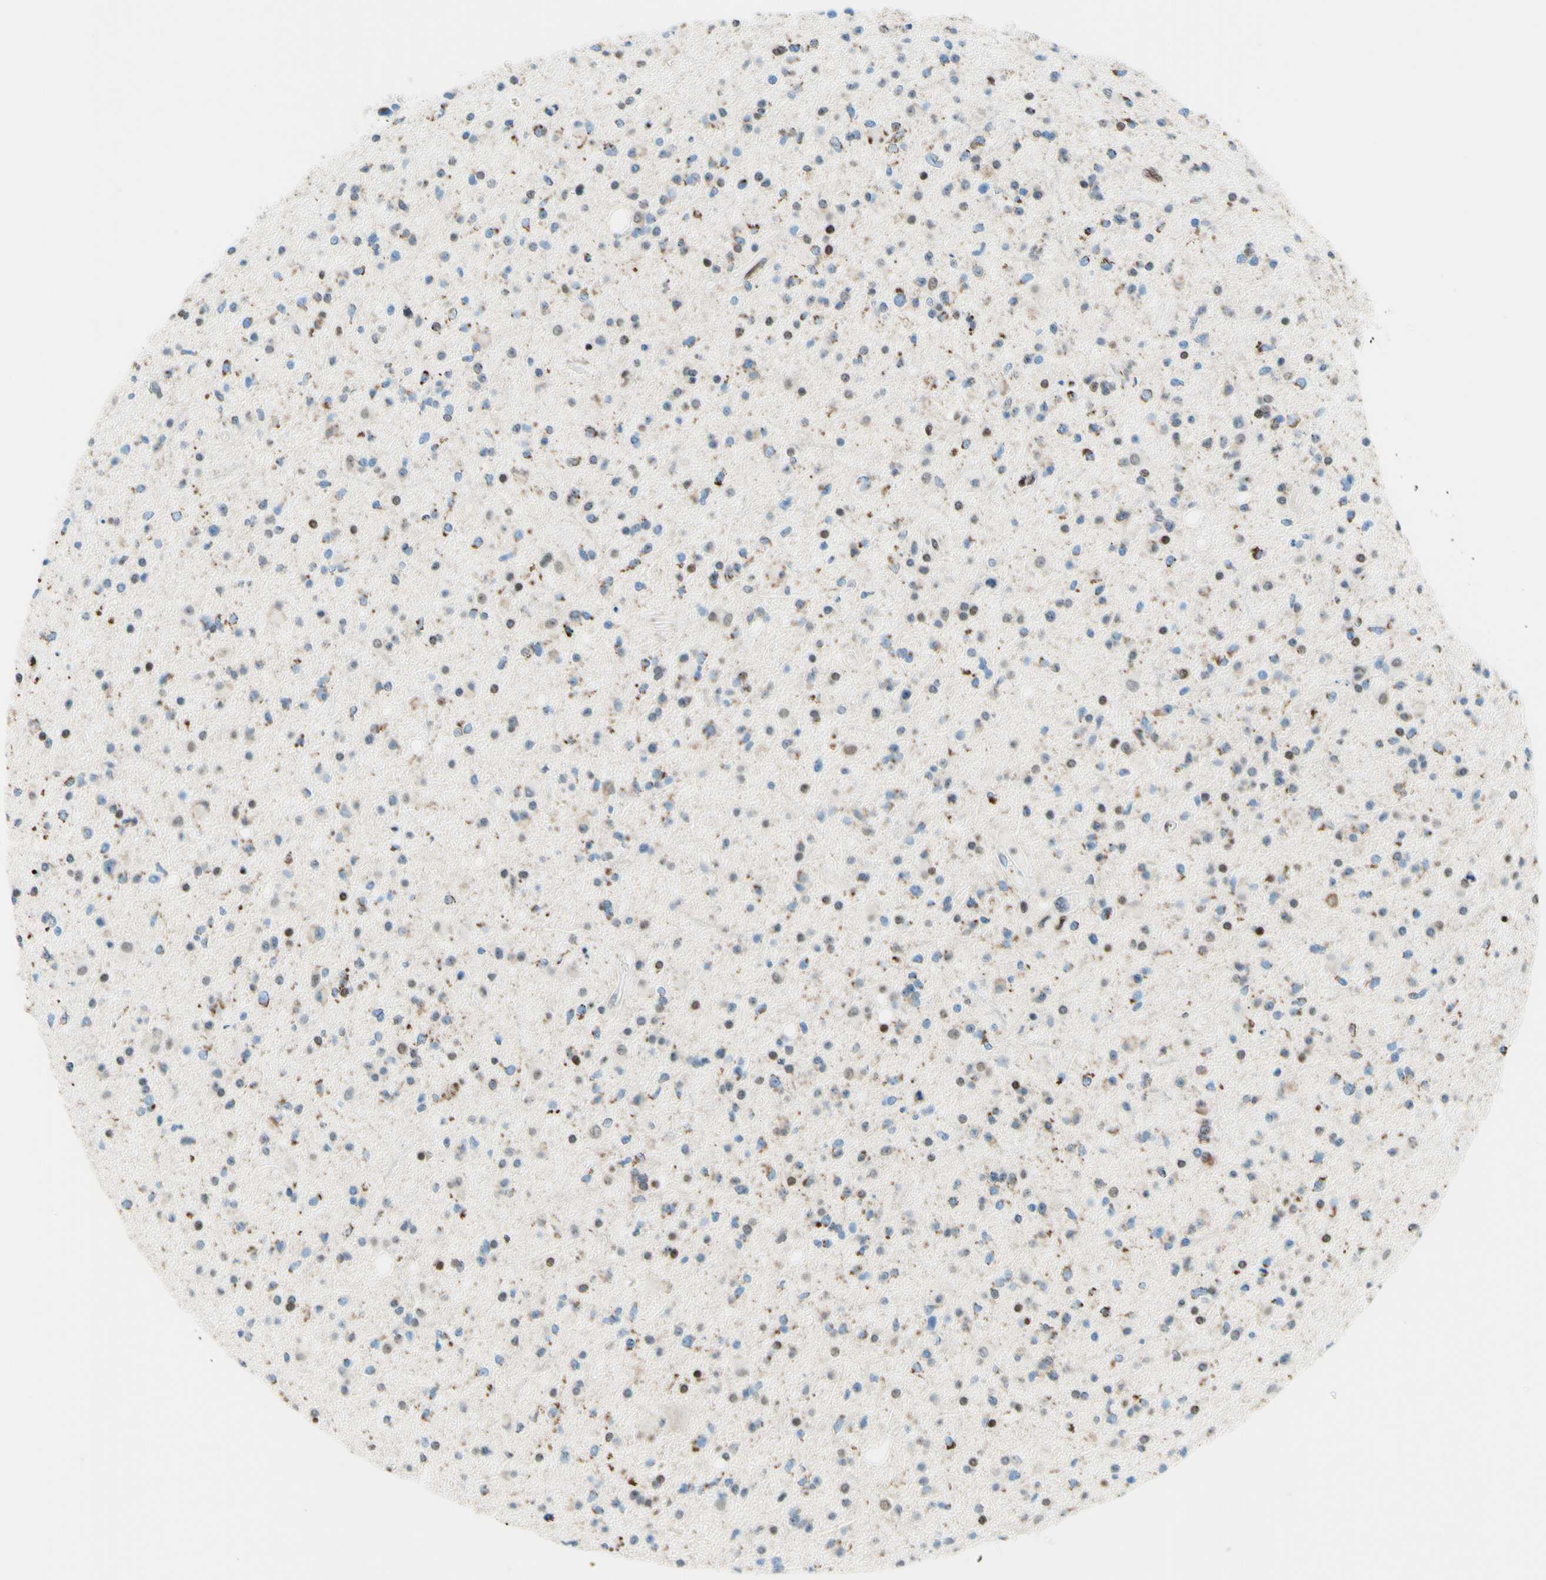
{"staining": {"intensity": "weak", "quantity": "25%-75%", "location": "cytoplasmic/membranous,nuclear"}, "tissue": "glioma", "cell_type": "Tumor cells", "image_type": "cancer", "snomed": [{"axis": "morphology", "description": "Glioma, malignant, High grade"}, {"axis": "topography", "description": "Brain"}], "caption": "Immunohistochemistry micrograph of neoplastic tissue: glioma stained using immunohistochemistry displays low levels of weak protein expression localized specifically in the cytoplasmic/membranous and nuclear of tumor cells, appearing as a cytoplasmic/membranous and nuclear brown color.", "gene": "CBX7", "patient": {"sex": "male", "age": 33}}